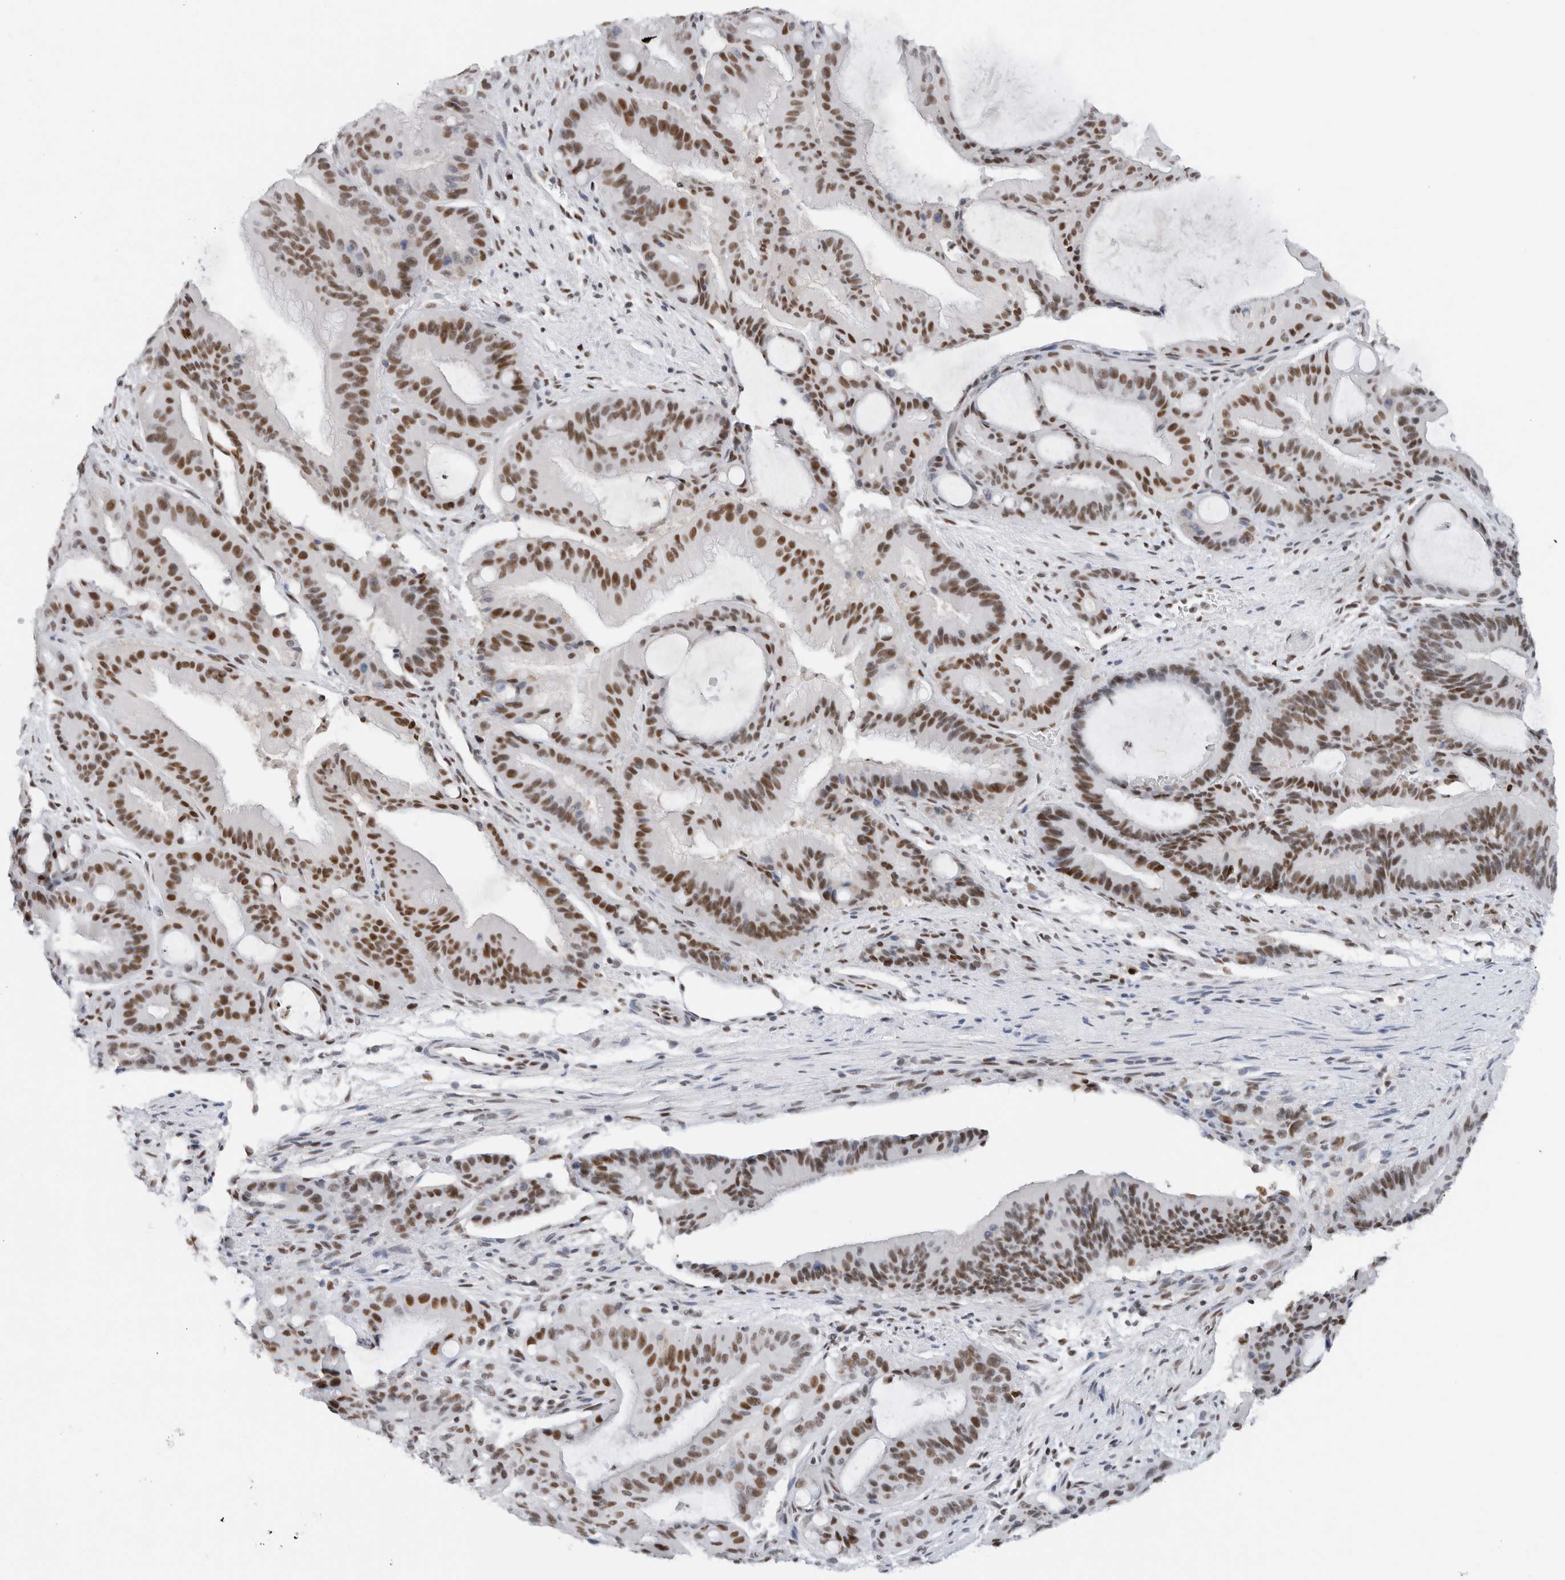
{"staining": {"intensity": "strong", "quantity": ">75%", "location": "nuclear"}, "tissue": "liver cancer", "cell_type": "Tumor cells", "image_type": "cancer", "snomed": [{"axis": "morphology", "description": "Normal tissue, NOS"}, {"axis": "morphology", "description": "Cholangiocarcinoma"}, {"axis": "topography", "description": "Liver"}, {"axis": "topography", "description": "Peripheral nerve tissue"}], "caption": "Cholangiocarcinoma (liver) was stained to show a protein in brown. There is high levels of strong nuclear expression in approximately >75% of tumor cells.", "gene": "COPS7A", "patient": {"sex": "female", "age": 73}}